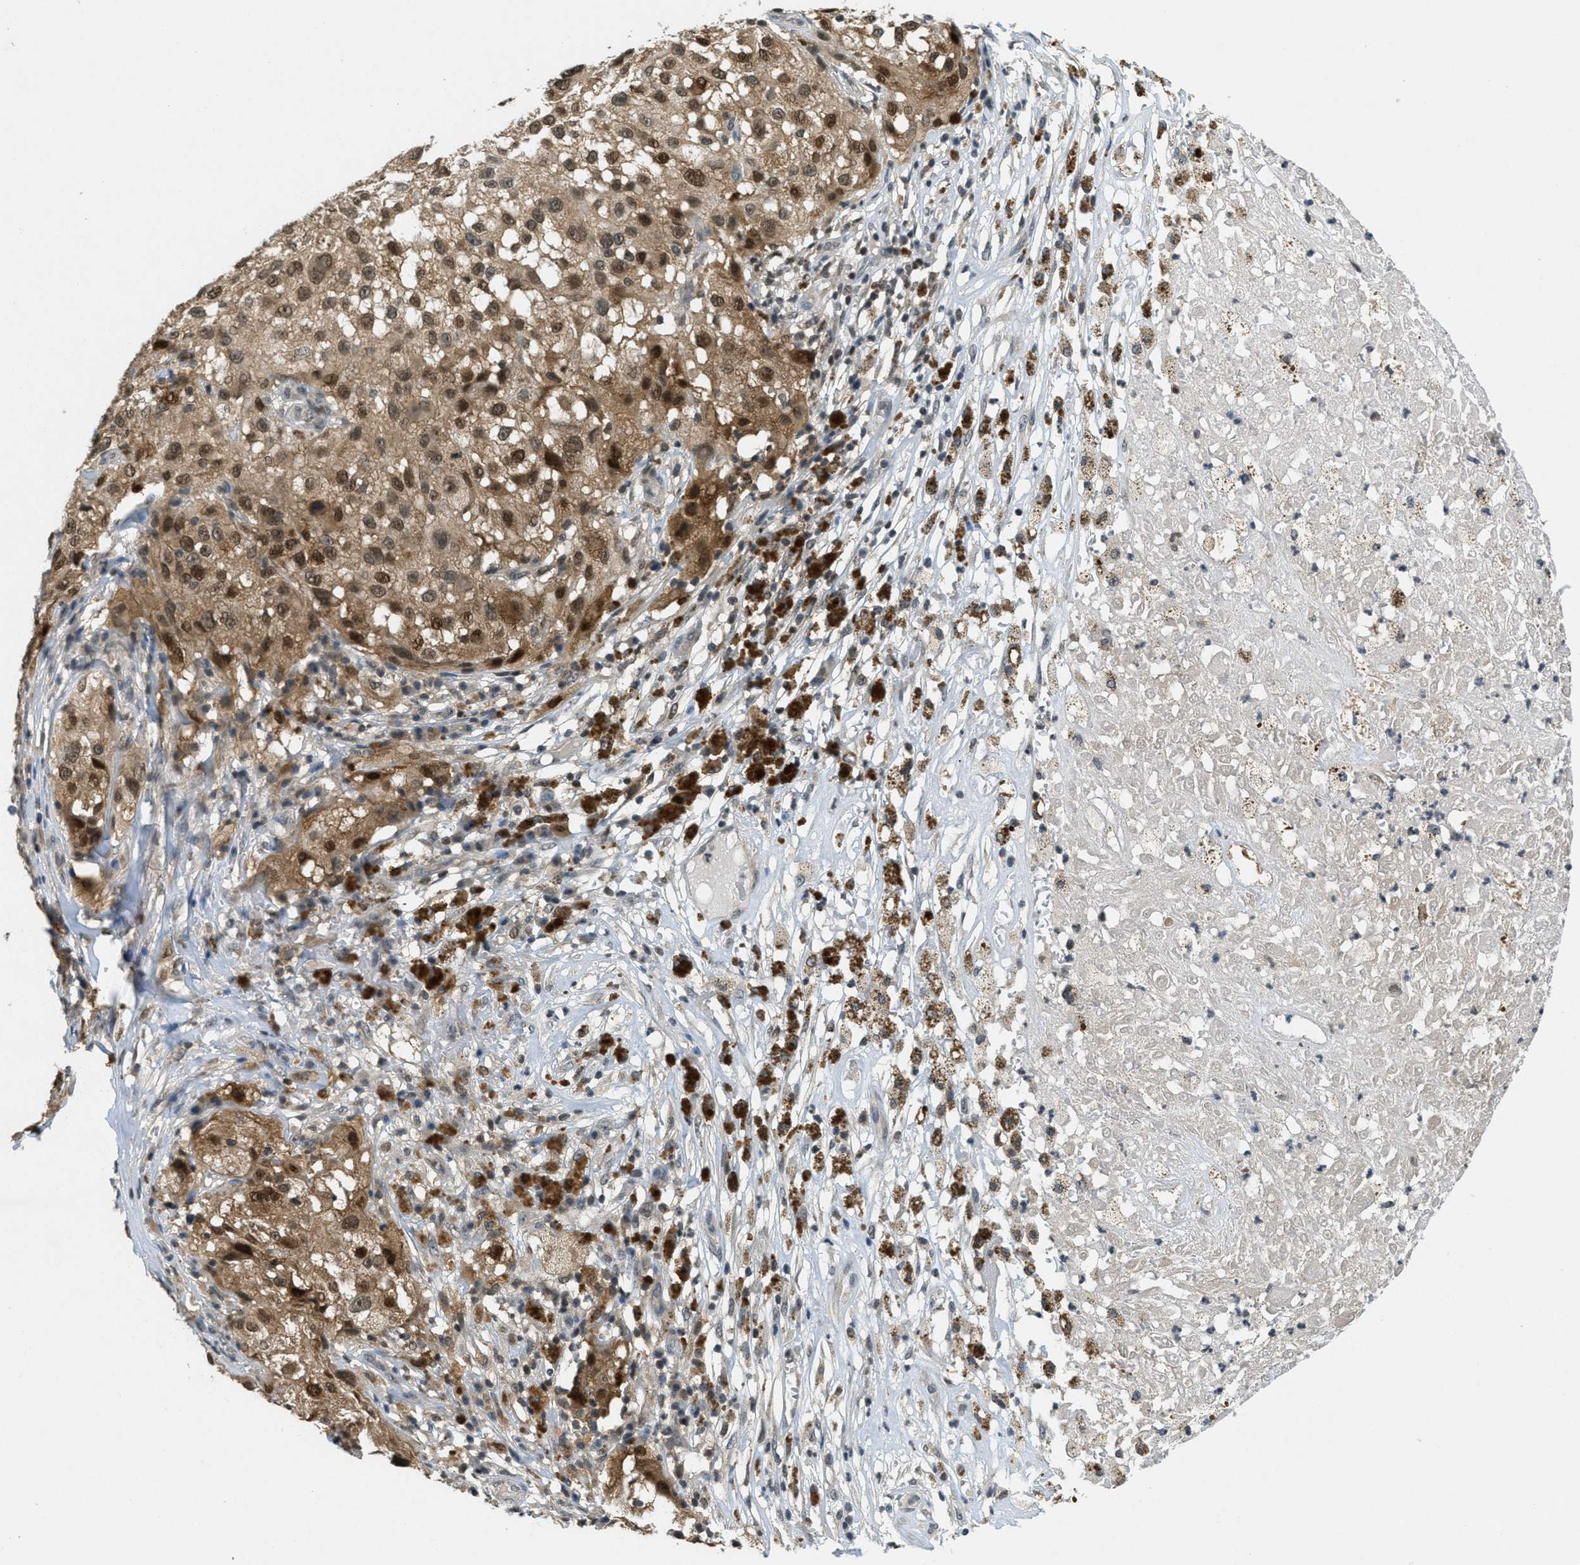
{"staining": {"intensity": "strong", "quantity": ">75%", "location": "cytoplasmic/membranous,nuclear"}, "tissue": "melanoma", "cell_type": "Tumor cells", "image_type": "cancer", "snomed": [{"axis": "morphology", "description": "Necrosis, NOS"}, {"axis": "morphology", "description": "Malignant melanoma, NOS"}, {"axis": "topography", "description": "Skin"}], "caption": "High-power microscopy captured an IHC micrograph of malignant melanoma, revealing strong cytoplasmic/membranous and nuclear positivity in approximately >75% of tumor cells.", "gene": "DNAJB1", "patient": {"sex": "female", "age": 87}}